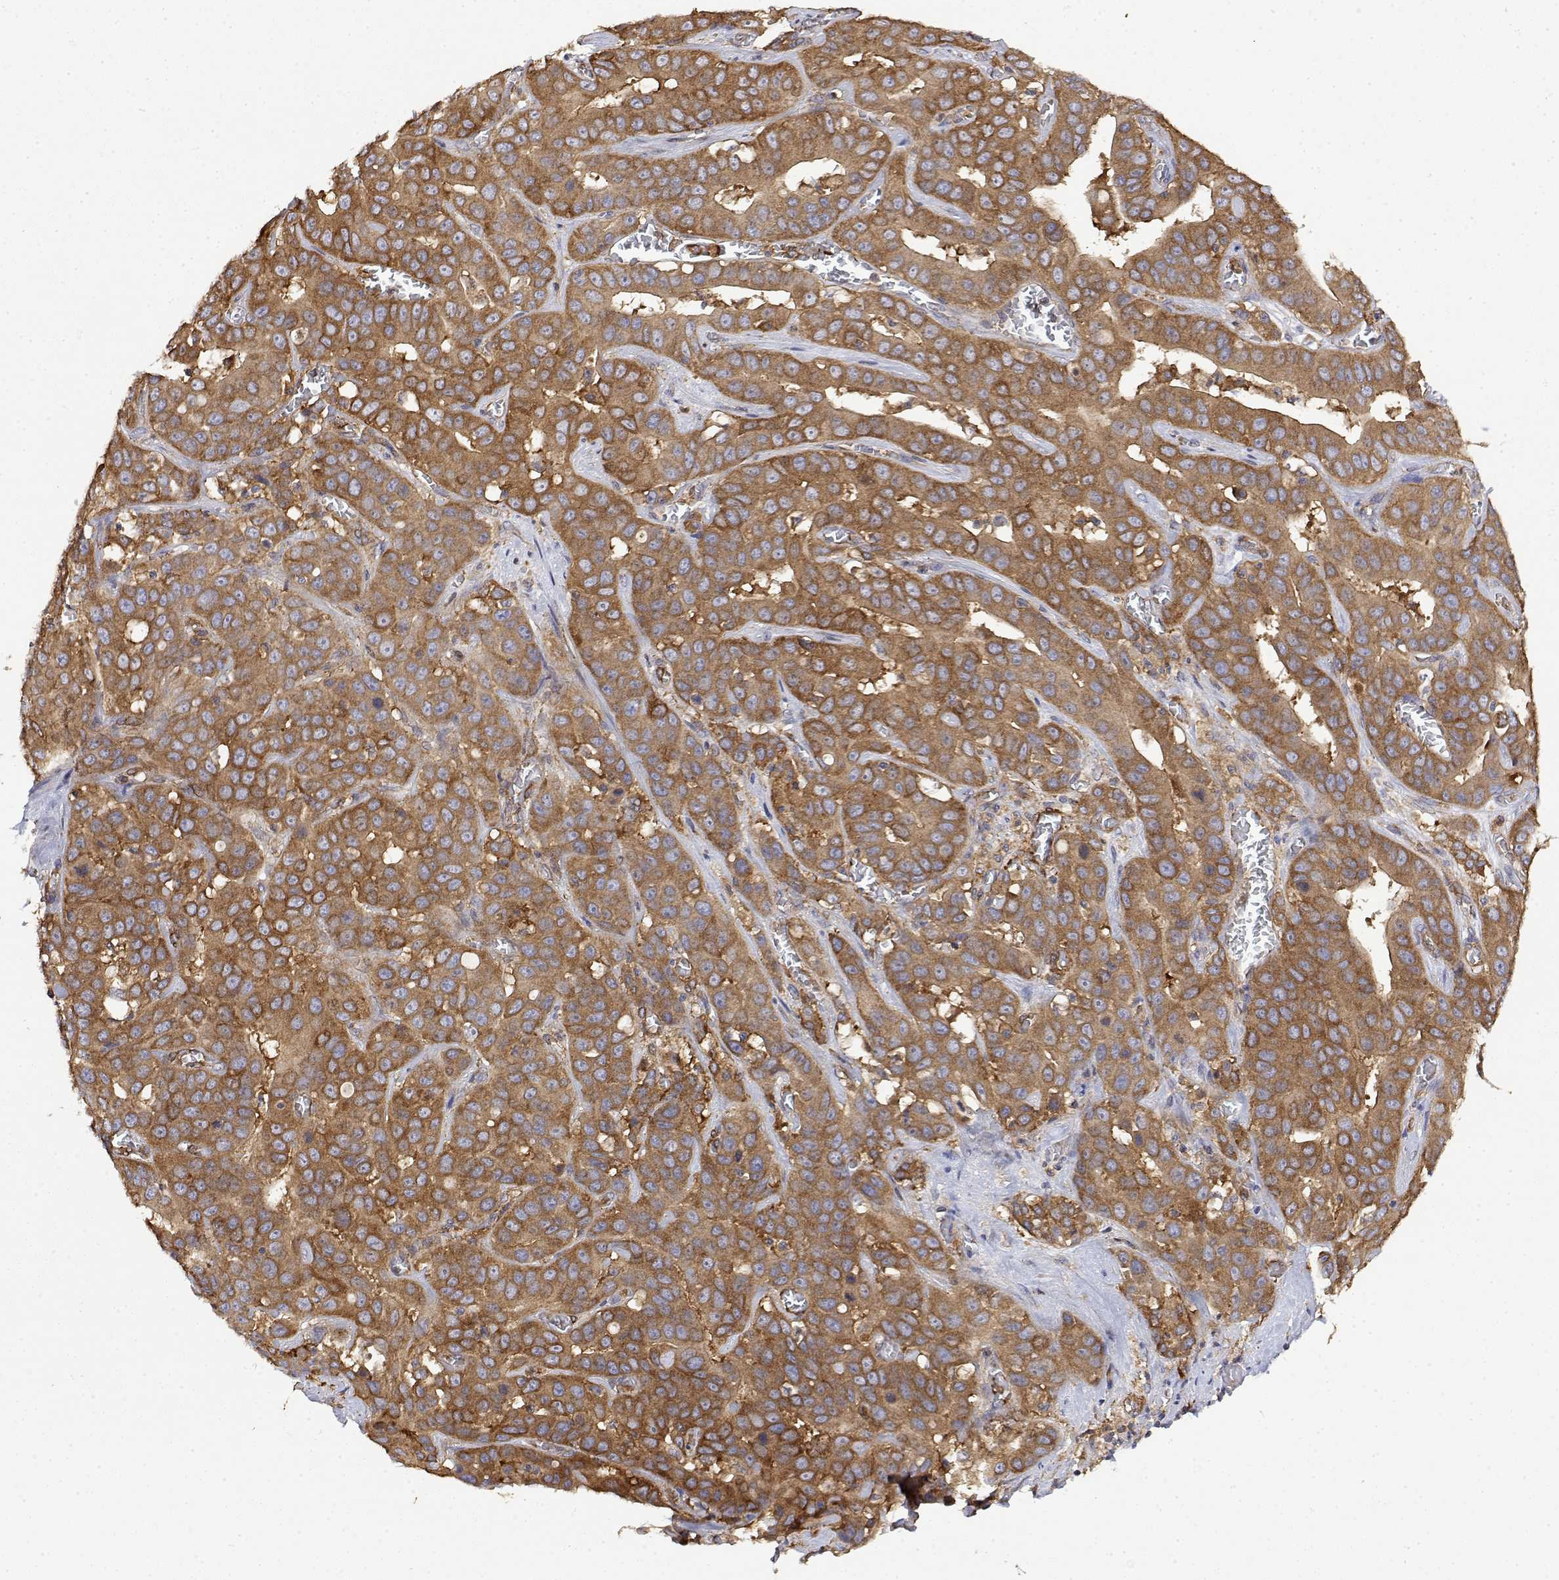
{"staining": {"intensity": "strong", "quantity": ">75%", "location": "cytoplasmic/membranous"}, "tissue": "liver cancer", "cell_type": "Tumor cells", "image_type": "cancer", "snomed": [{"axis": "morphology", "description": "Cholangiocarcinoma"}, {"axis": "topography", "description": "Liver"}], "caption": "Protein expression analysis of liver cancer displays strong cytoplasmic/membranous staining in approximately >75% of tumor cells. (Brightfield microscopy of DAB IHC at high magnification).", "gene": "PACSIN2", "patient": {"sex": "female", "age": 52}}